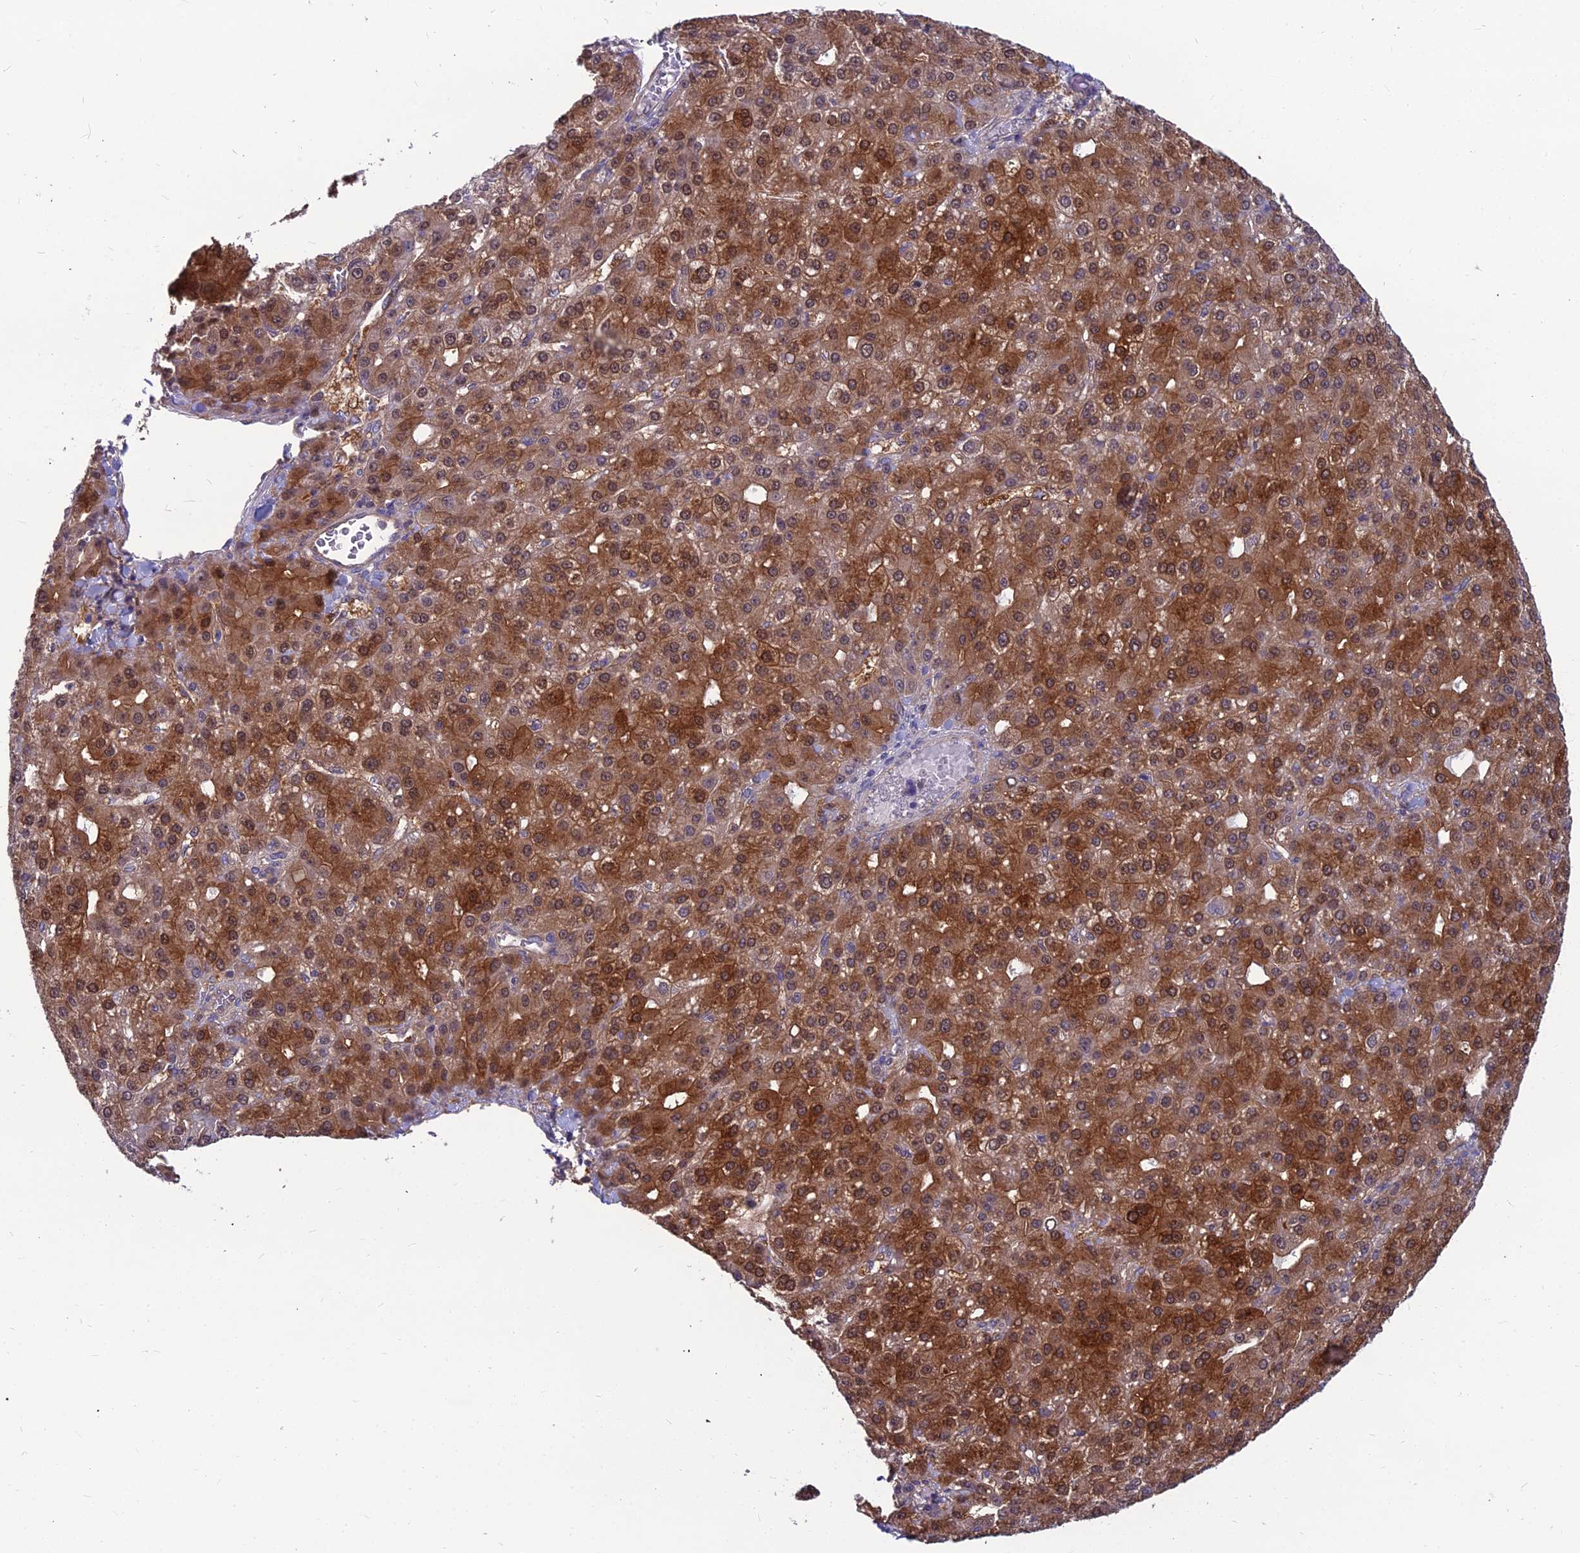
{"staining": {"intensity": "moderate", "quantity": ">75%", "location": "cytoplasmic/membranous,nuclear"}, "tissue": "liver cancer", "cell_type": "Tumor cells", "image_type": "cancer", "snomed": [{"axis": "morphology", "description": "Carcinoma, Hepatocellular, NOS"}, {"axis": "topography", "description": "Liver"}], "caption": "A micrograph showing moderate cytoplasmic/membranous and nuclear positivity in about >75% of tumor cells in liver hepatocellular carcinoma, as visualized by brown immunohistochemical staining.", "gene": "MVD", "patient": {"sex": "male", "age": 67}}